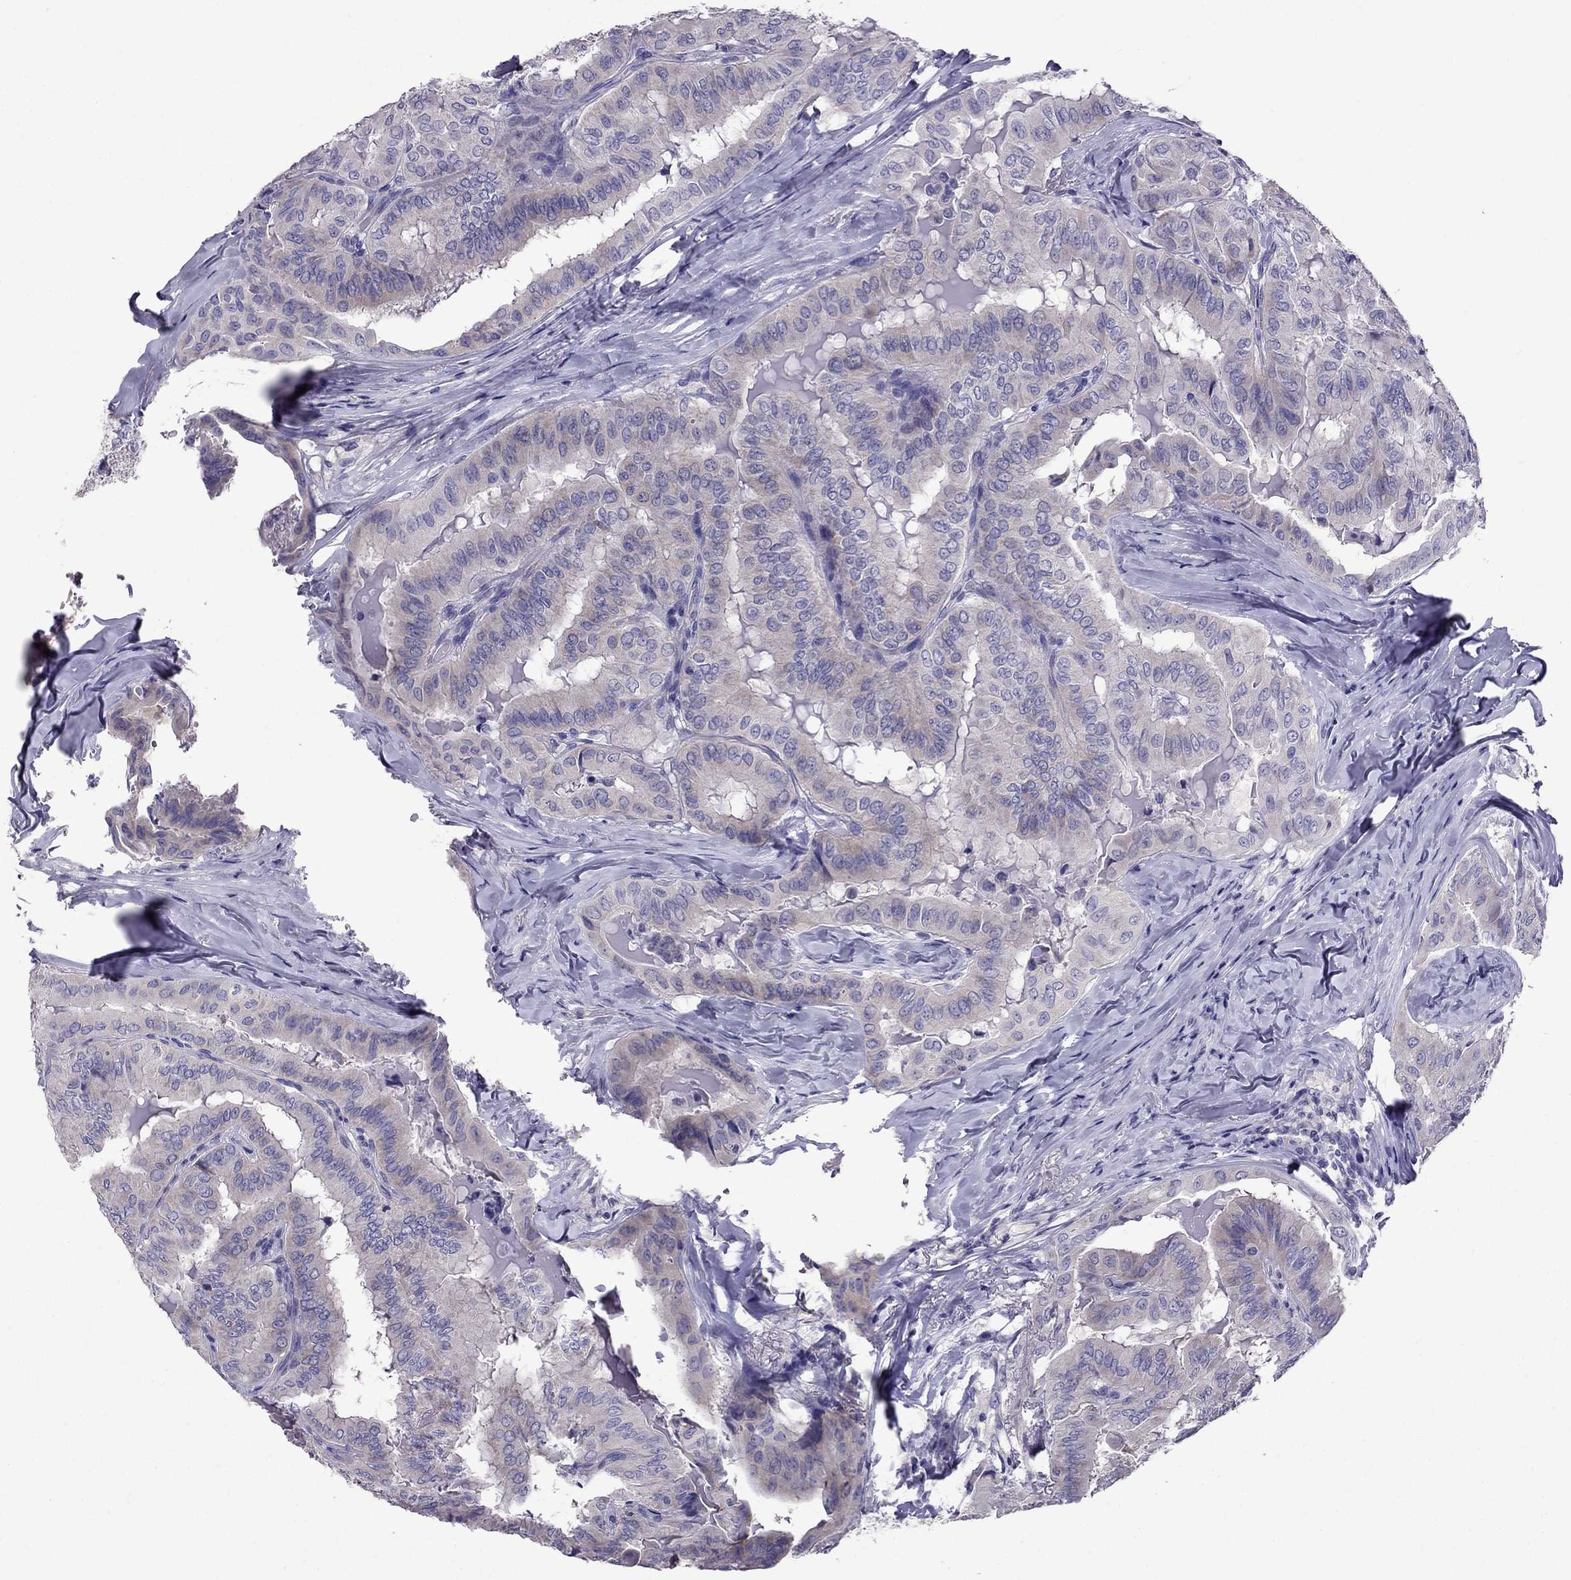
{"staining": {"intensity": "weak", "quantity": "<25%", "location": "cytoplasmic/membranous"}, "tissue": "thyroid cancer", "cell_type": "Tumor cells", "image_type": "cancer", "snomed": [{"axis": "morphology", "description": "Papillary adenocarcinoma, NOS"}, {"axis": "topography", "description": "Thyroid gland"}], "caption": "Immunohistochemistry (IHC) histopathology image of neoplastic tissue: papillary adenocarcinoma (thyroid) stained with DAB exhibits no significant protein staining in tumor cells. Brightfield microscopy of immunohistochemistry (IHC) stained with DAB (brown) and hematoxylin (blue), captured at high magnification.", "gene": "OXCT2", "patient": {"sex": "female", "age": 68}}